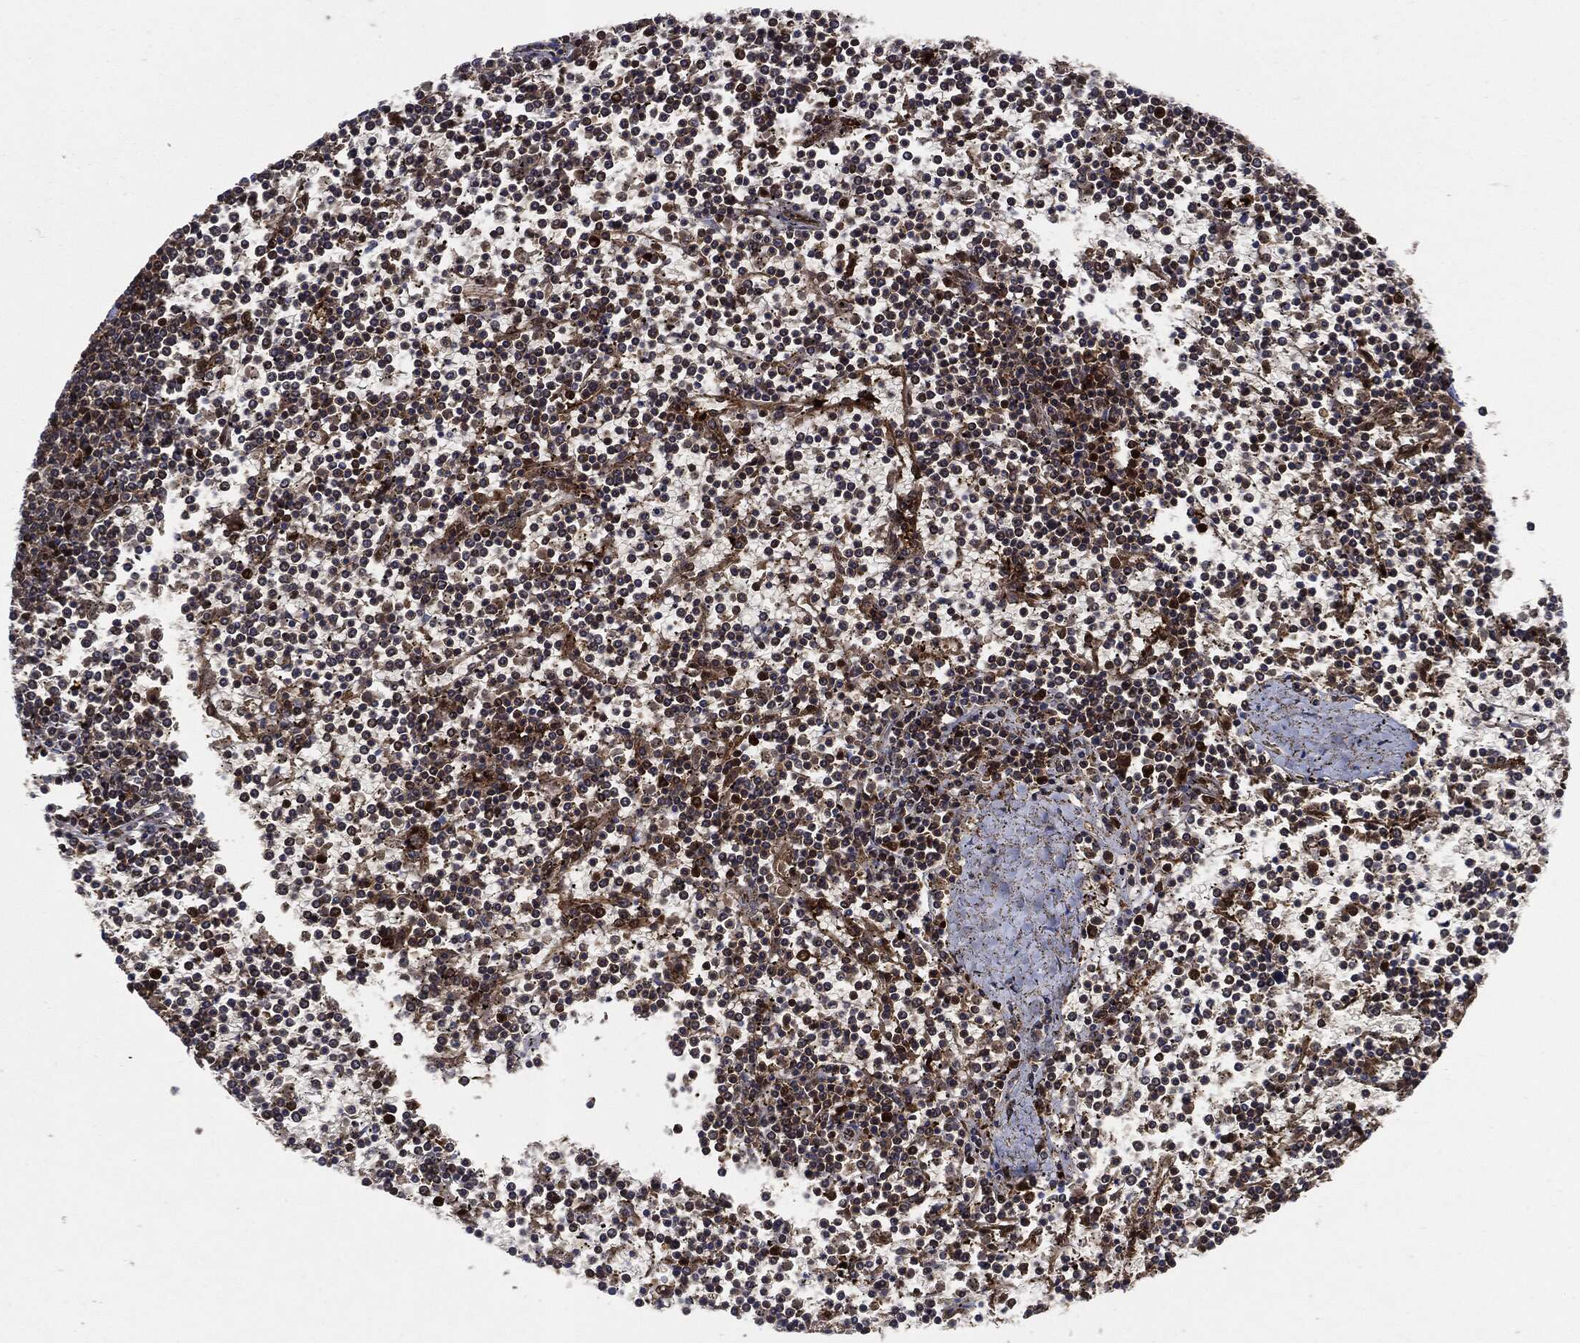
{"staining": {"intensity": "strong", "quantity": "<25%", "location": "cytoplasmic/membranous"}, "tissue": "lymphoma", "cell_type": "Tumor cells", "image_type": "cancer", "snomed": [{"axis": "morphology", "description": "Malignant lymphoma, non-Hodgkin's type, Low grade"}, {"axis": "topography", "description": "Spleen"}], "caption": "Protein expression analysis of lymphoma demonstrates strong cytoplasmic/membranous staining in approximately <25% of tumor cells.", "gene": "XPNPEP1", "patient": {"sex": "female", "age": 19}}